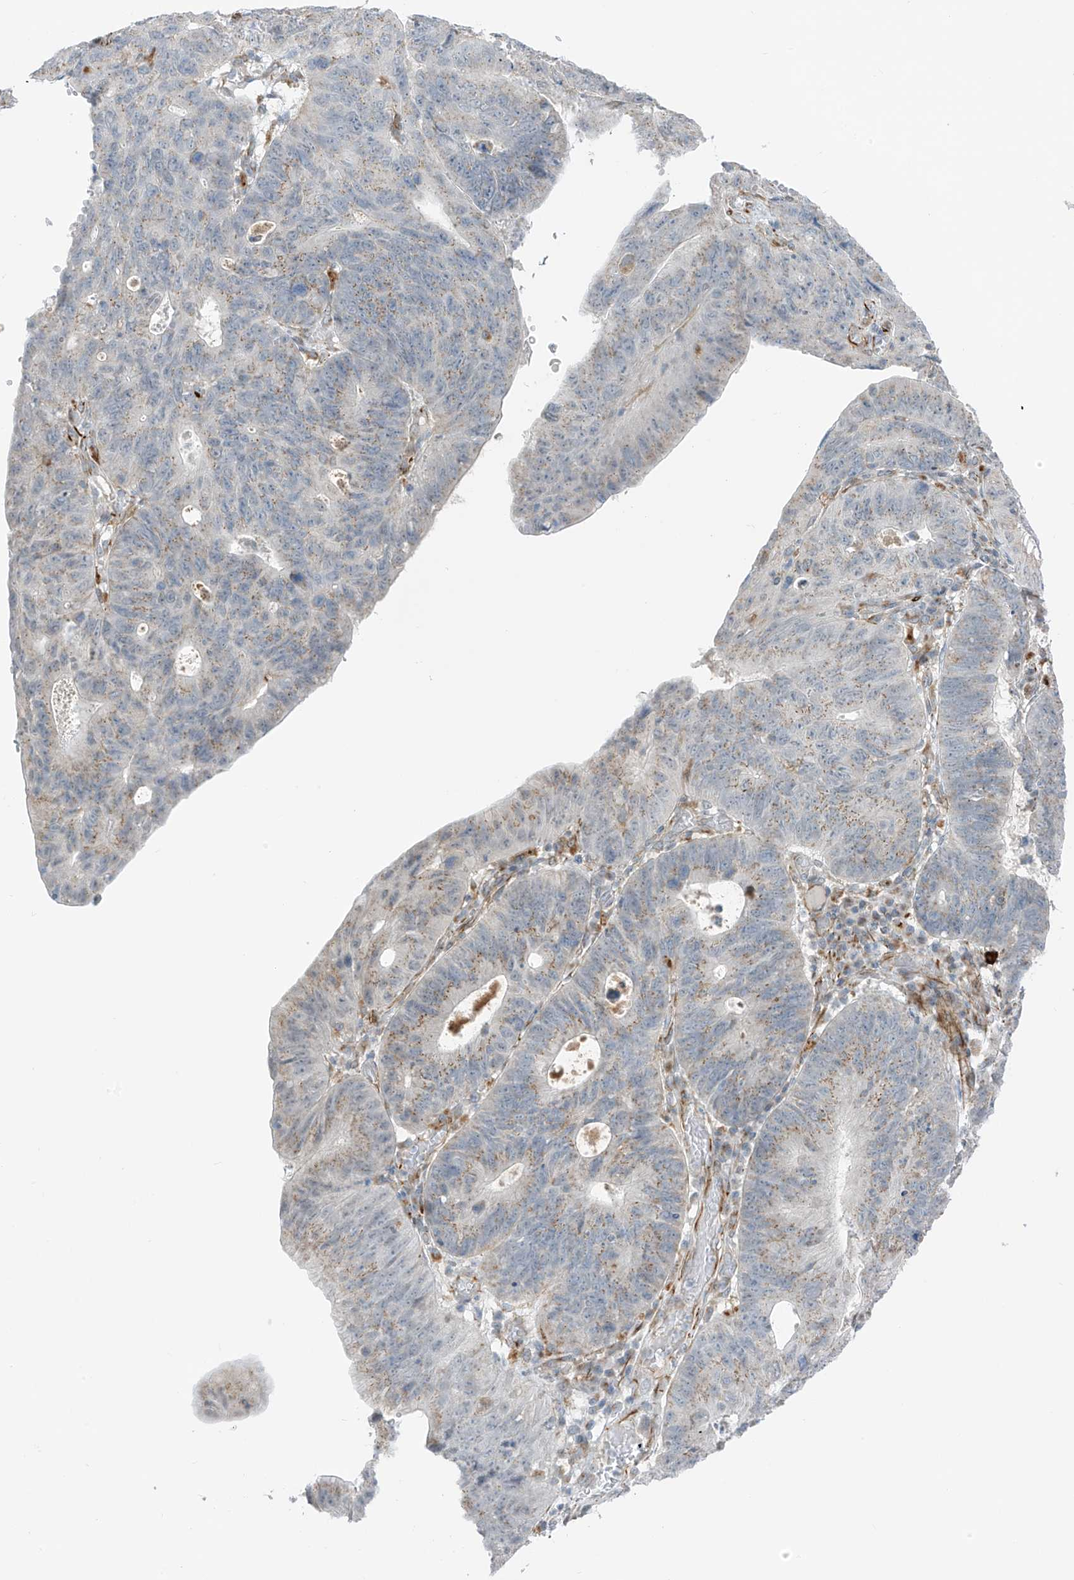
{"staining": {"intensity": "weak", "quantity": "25%-75%", "location": "cytoplasmic/membranous"}, "tissue": "stomach cancer", "cell_type": "Tumor cells", "image_type": "cancer", "snomed": [{"axis": "morphology", "description": "Adenocarcinoma, NOS"}, {"axis": "topography", "description": "Stomach"}], "caption": "IHC (DAB) staining of human stomach adenocarcinoma demonstrates weak cytoplasmic/membranous protein expression in approximately 25%-75% of tumor cells.", "gene": "HS6ST2", "patient": {"sex": "male", "age": 59}}